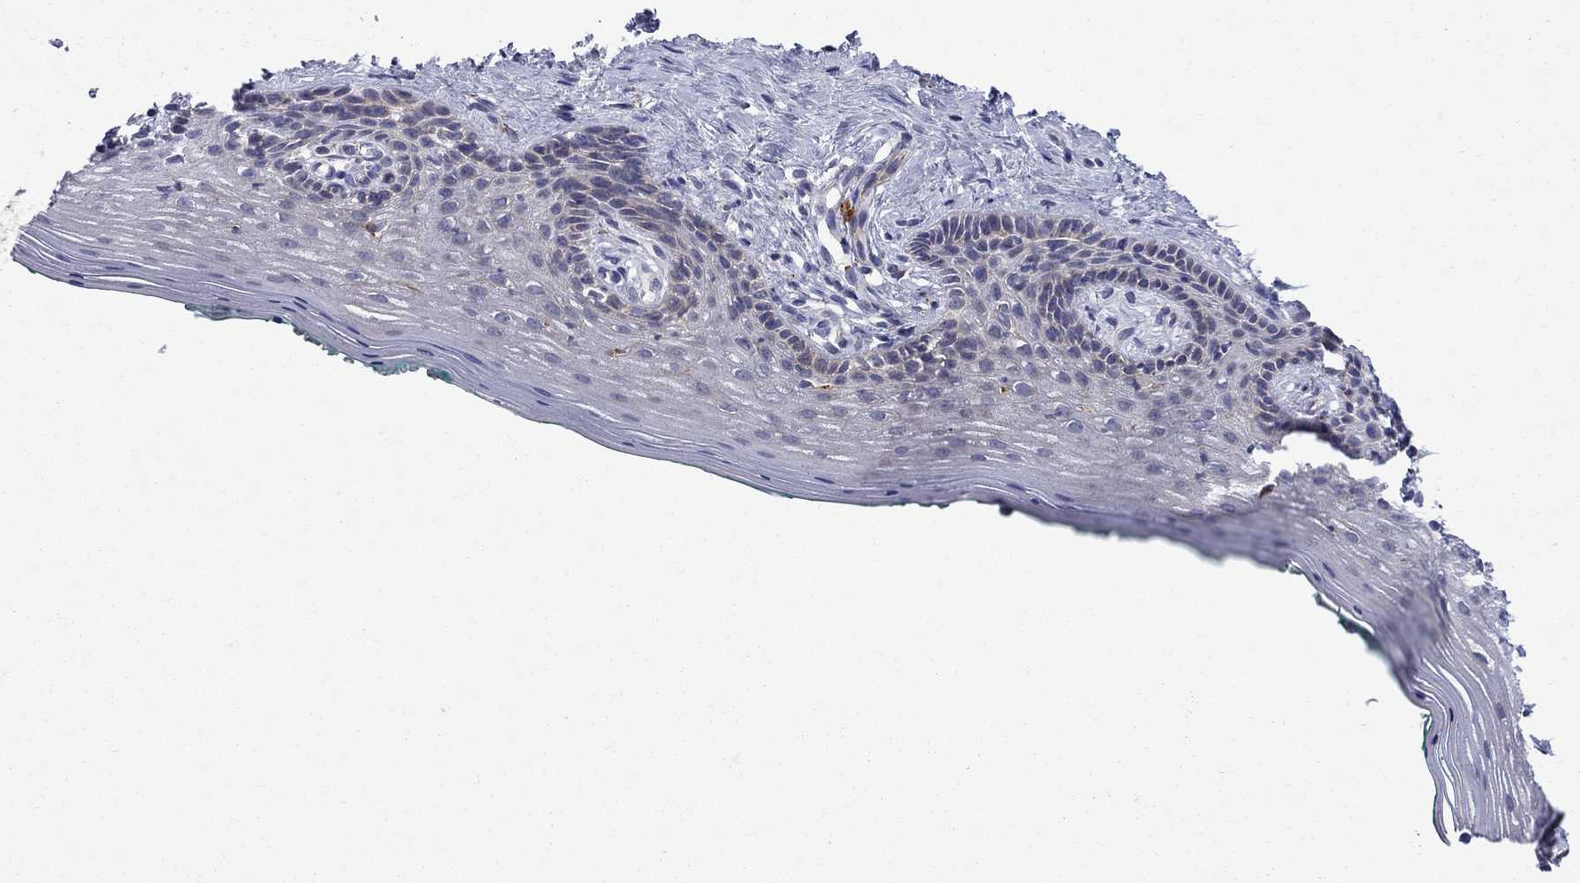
{"staining": {"intensity": "negative", "quantity": "none", "location": "none"}, "tissue": "vagina", "cell_type": "Squamous epithelial cells", "image_type": "normal", "snomed": [{"axis": "morphology", "description": "Normal tissue, NOS"}, {"axis": "topography", "description": "Vagina"}], "caption": "The image demonstrates no significant expression in squamous epithelial cells of vagina.", "gene": "ASNS", "patient": {"sex": "female", "age": 45}}